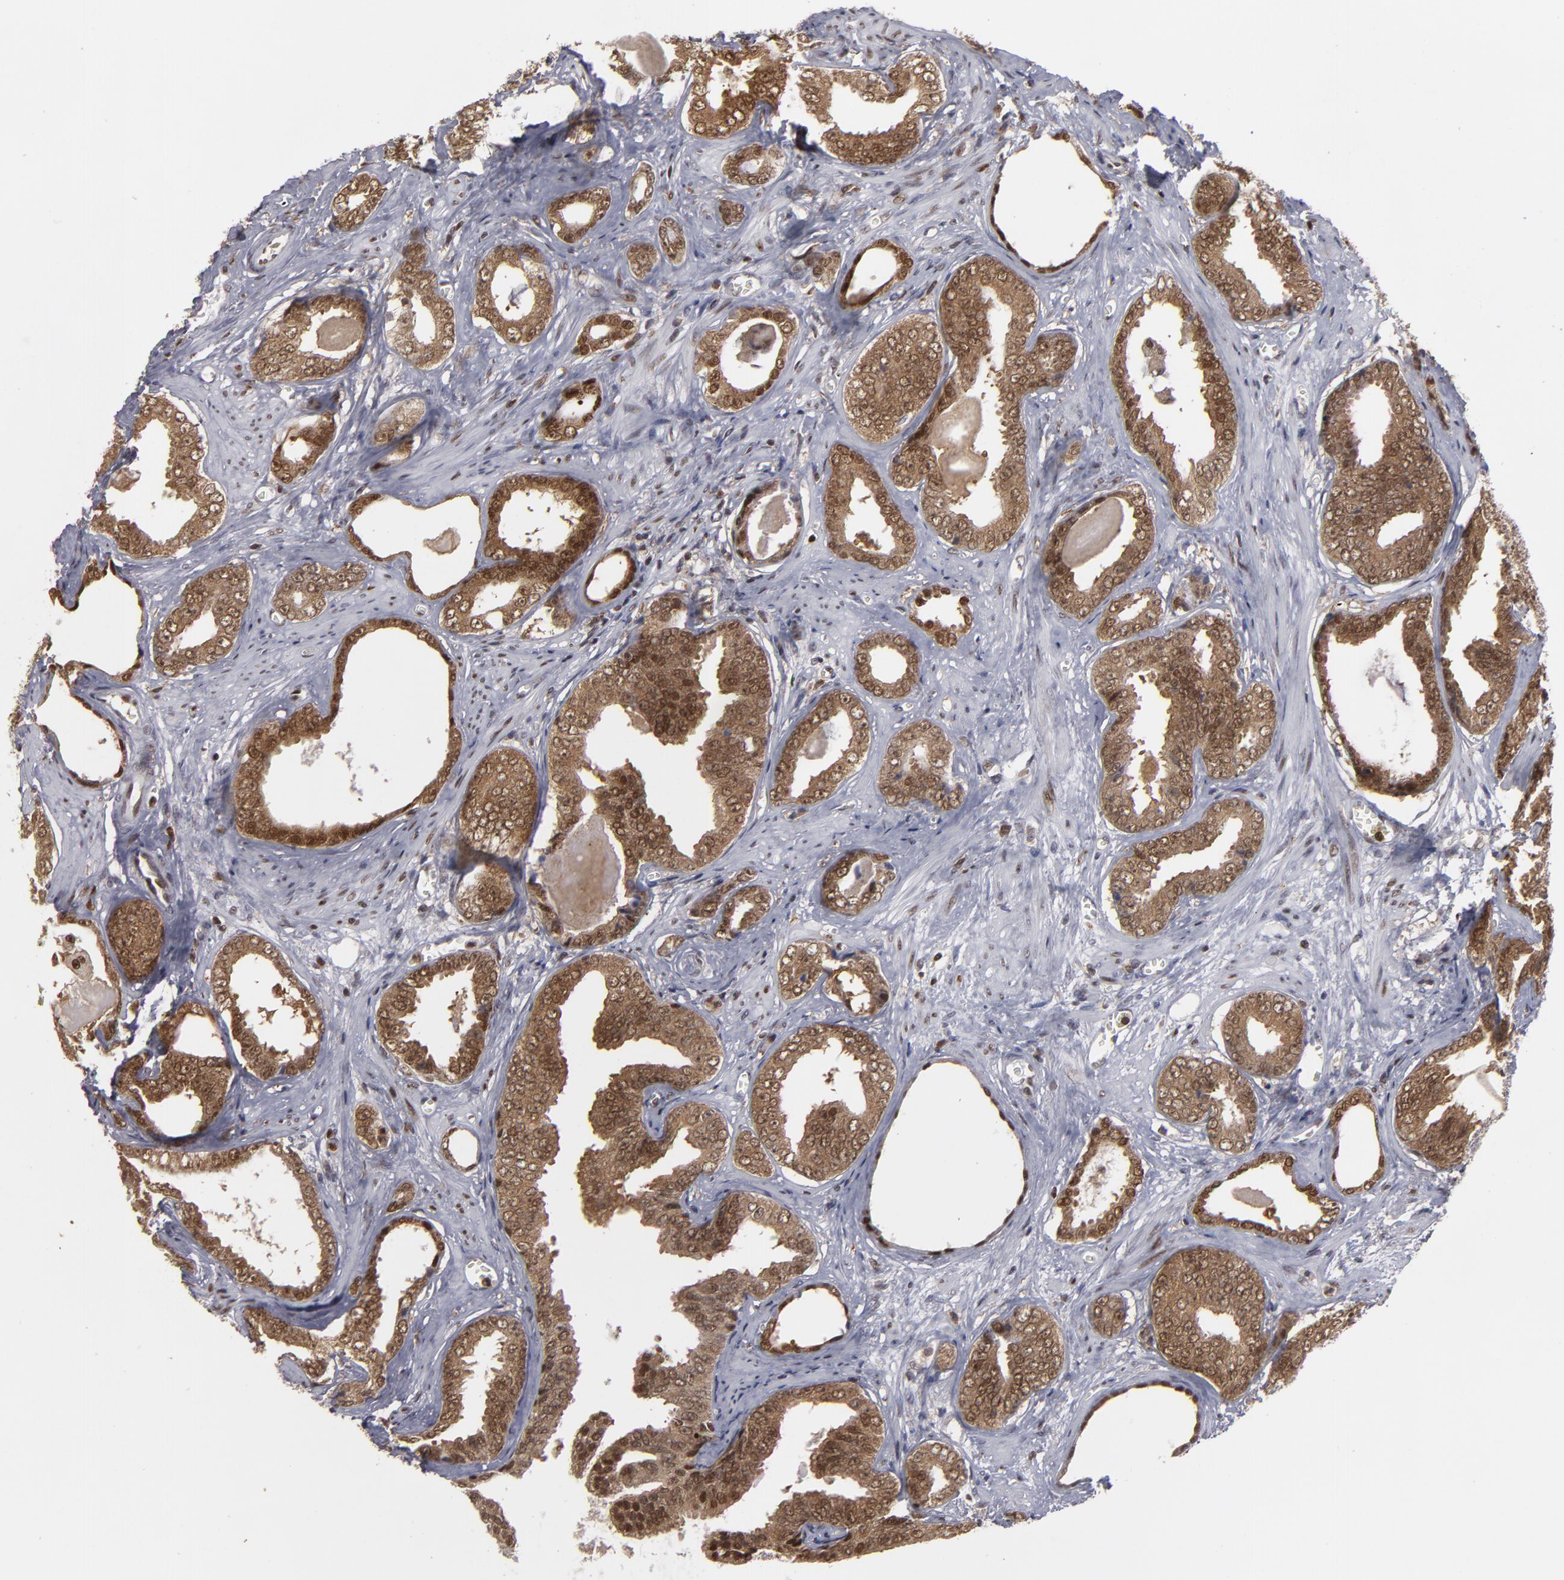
{"staining": {"intensity": "moderate", "quantity": ">75%", "location": "cytoplasmic/membranous,nuclear"}, "tissue": "prostate cancer", "cell_type": "Tumor cells", "image_type": "cancer", "snomed": [{"axis": "morphology", "description": "Adenocarcinoma, Medium grade"}, {"axis": "topography", "description": "Prostate"}], "caption": "DAB (3,3'-diaminobenzidine) immunohistochemical staining of prostate adenocarcinoma (medium-grade) shows moderate cytoplasmic/membranous and nuclear protein positivity in approximately >75% of tumor cells.", "gene": "GSR", "patient": {"sex": "male", "age": 79}}